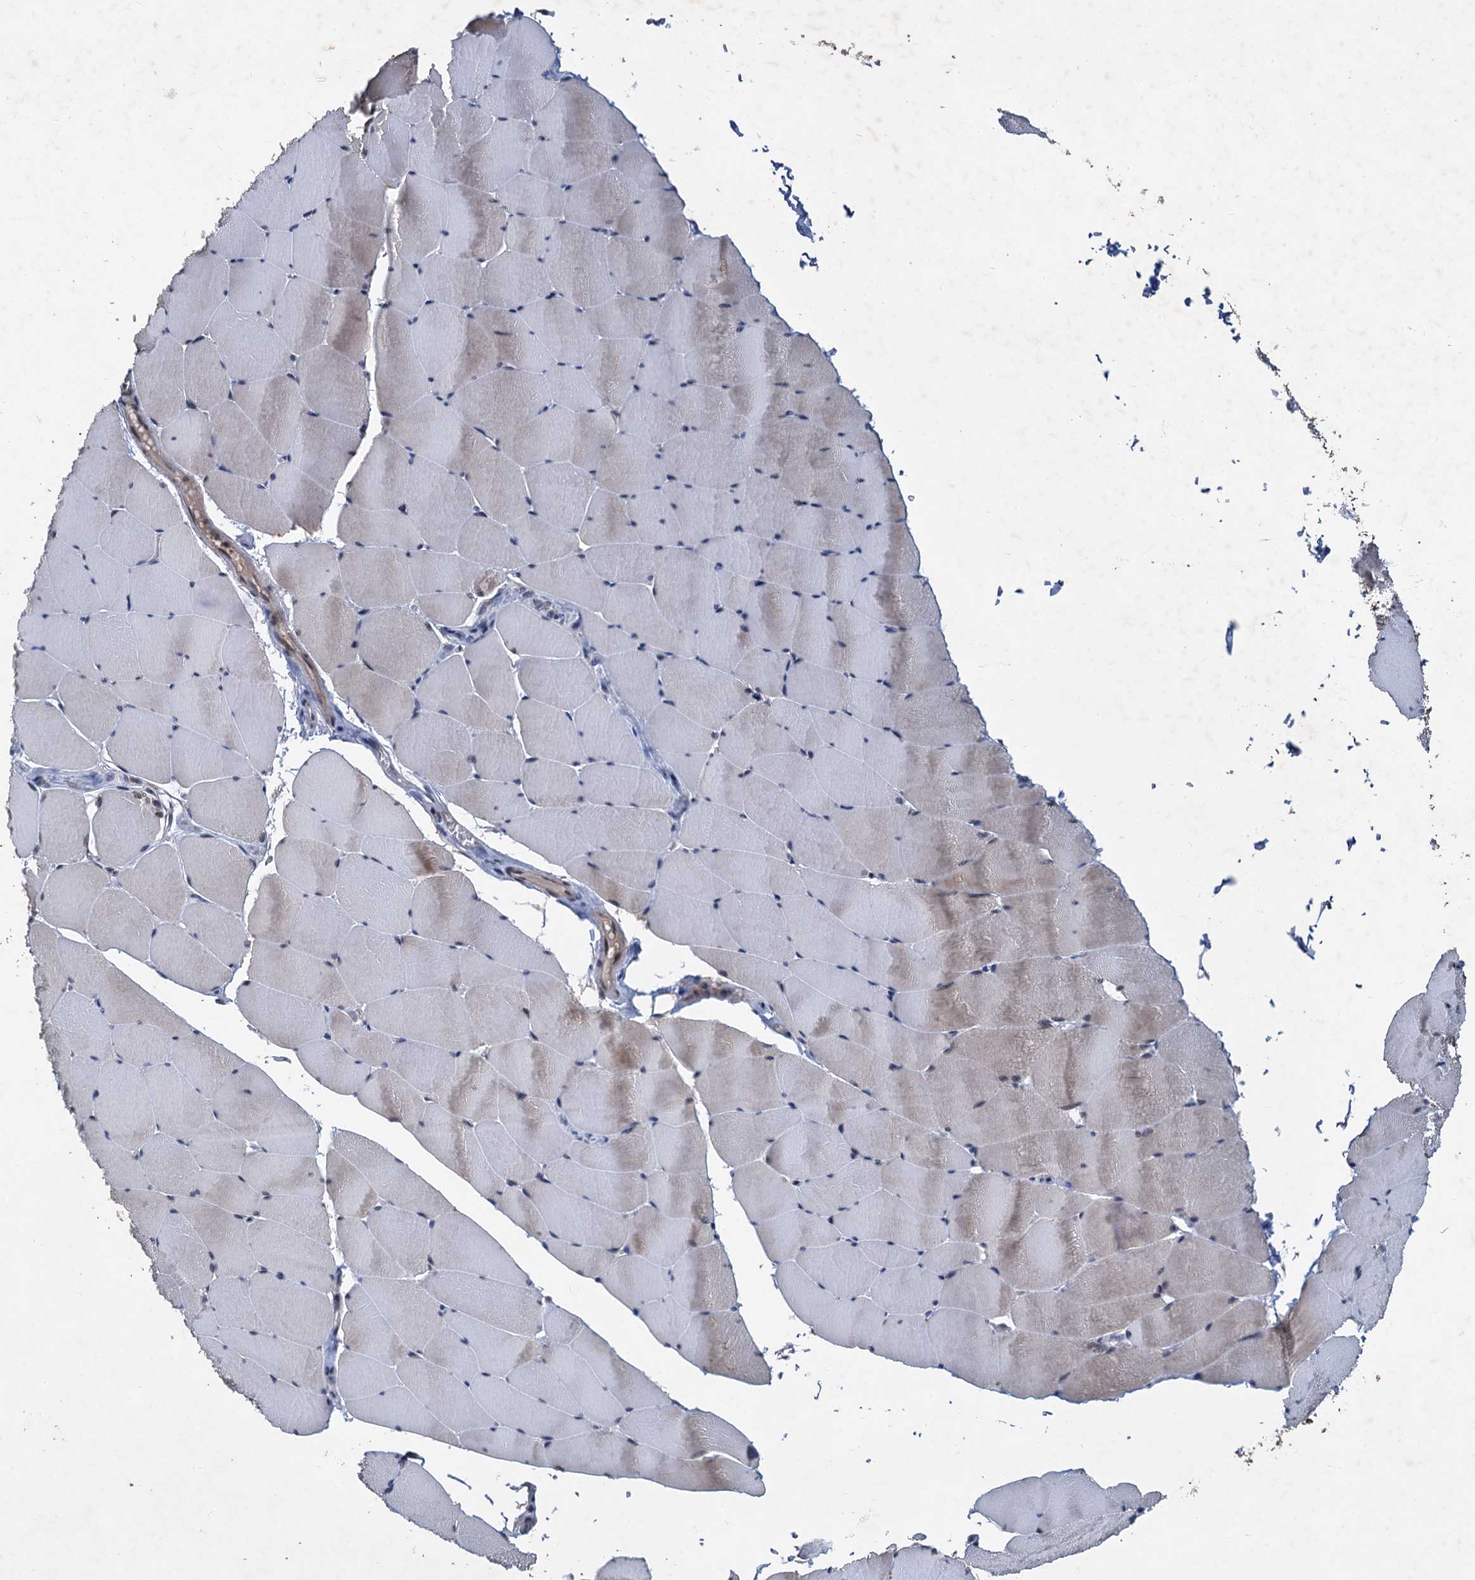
{"staining": {"intensity": "moderate", "quantity": "<25%", "location": "cytoplasmic/membranous"}, "tissue": "skeletal muscle", "cell_type": "Myocytes", "image_type": "normal", "snomed": [{"axis": "morphology", "description": "Normal tissue, NOS"}, {"axis": "topography", "description": "Skeletal muscle"}], "caption": "This histopathology image demonstrates IHC staining of unremarkable skeletal muscle, with low moderate cytoplasmic/membranous positivity in about <25% of myocytes.", "gene": "REP15", "patient": {"sex": "male", "age": 62}}